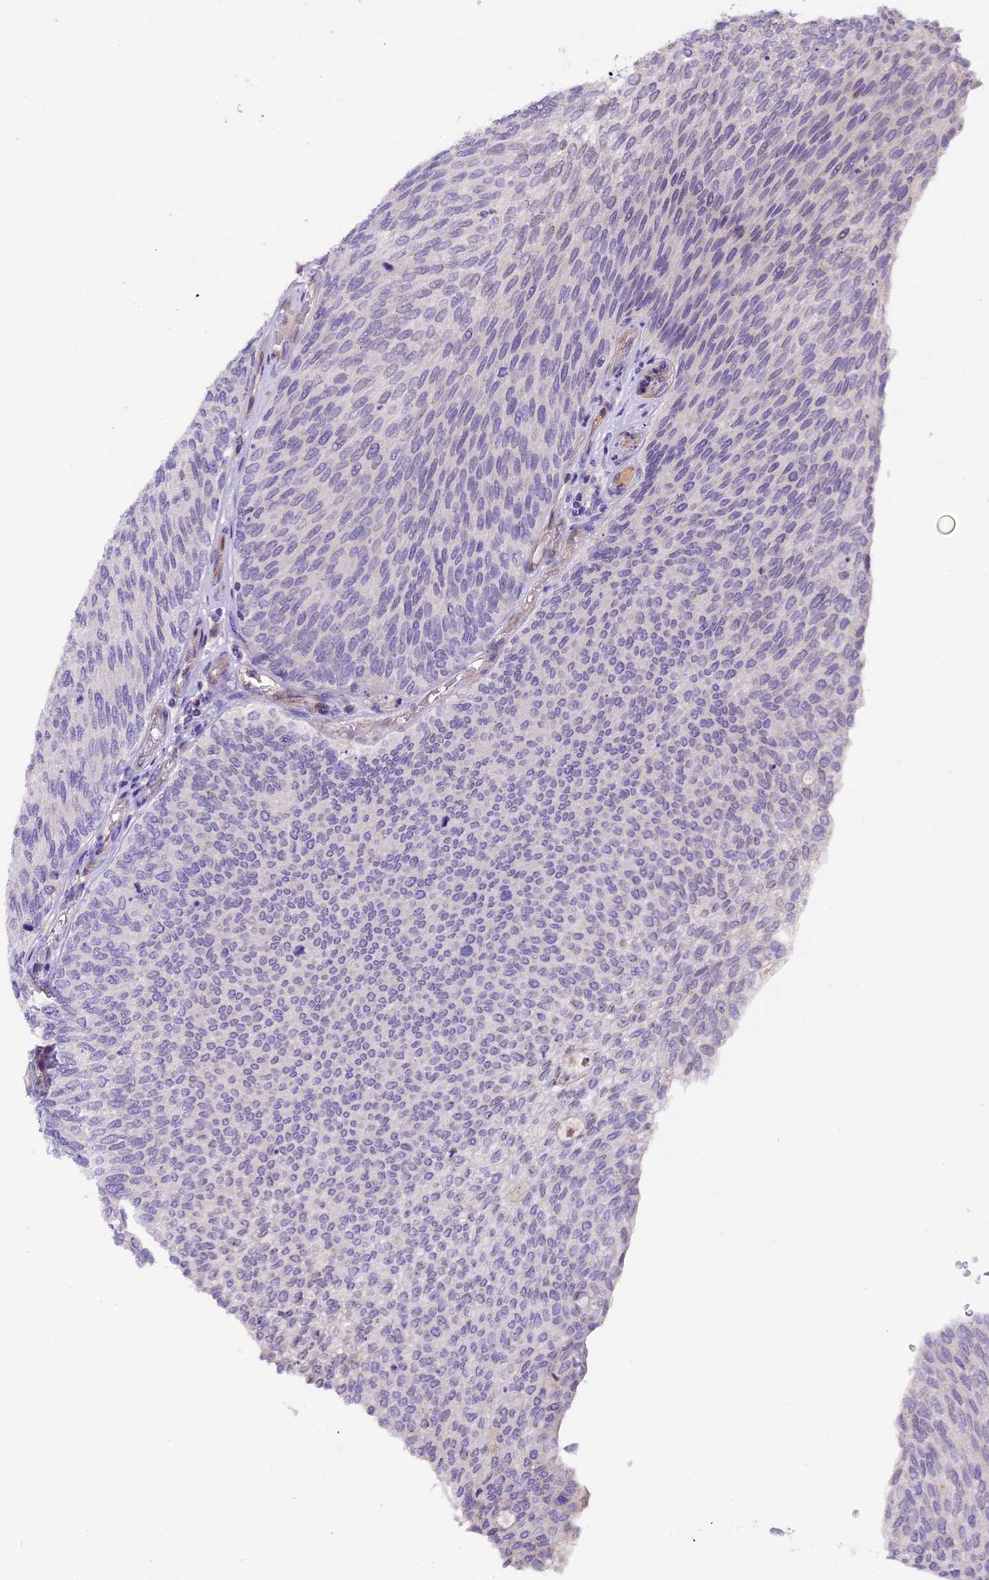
{"staining": {"intensity": "negative", "quantity": "none", "location": "none"}, "tissue": "urothelial cancer", "cell_type": "Tumor cells", "image_type": "cancer", "snomed": [{"axis": "morphology", "description": "Urothelial carcinoma, High grade"}, {"axis": "topography", "description": "Urinary bladder"}], "caption": "Immunohistochemistry of human urothelial carcinoma (high-grade) reveals no staining in tumor cells.", "gene": "CCDC32", "patient": {"sex": "female", "age": 79}}